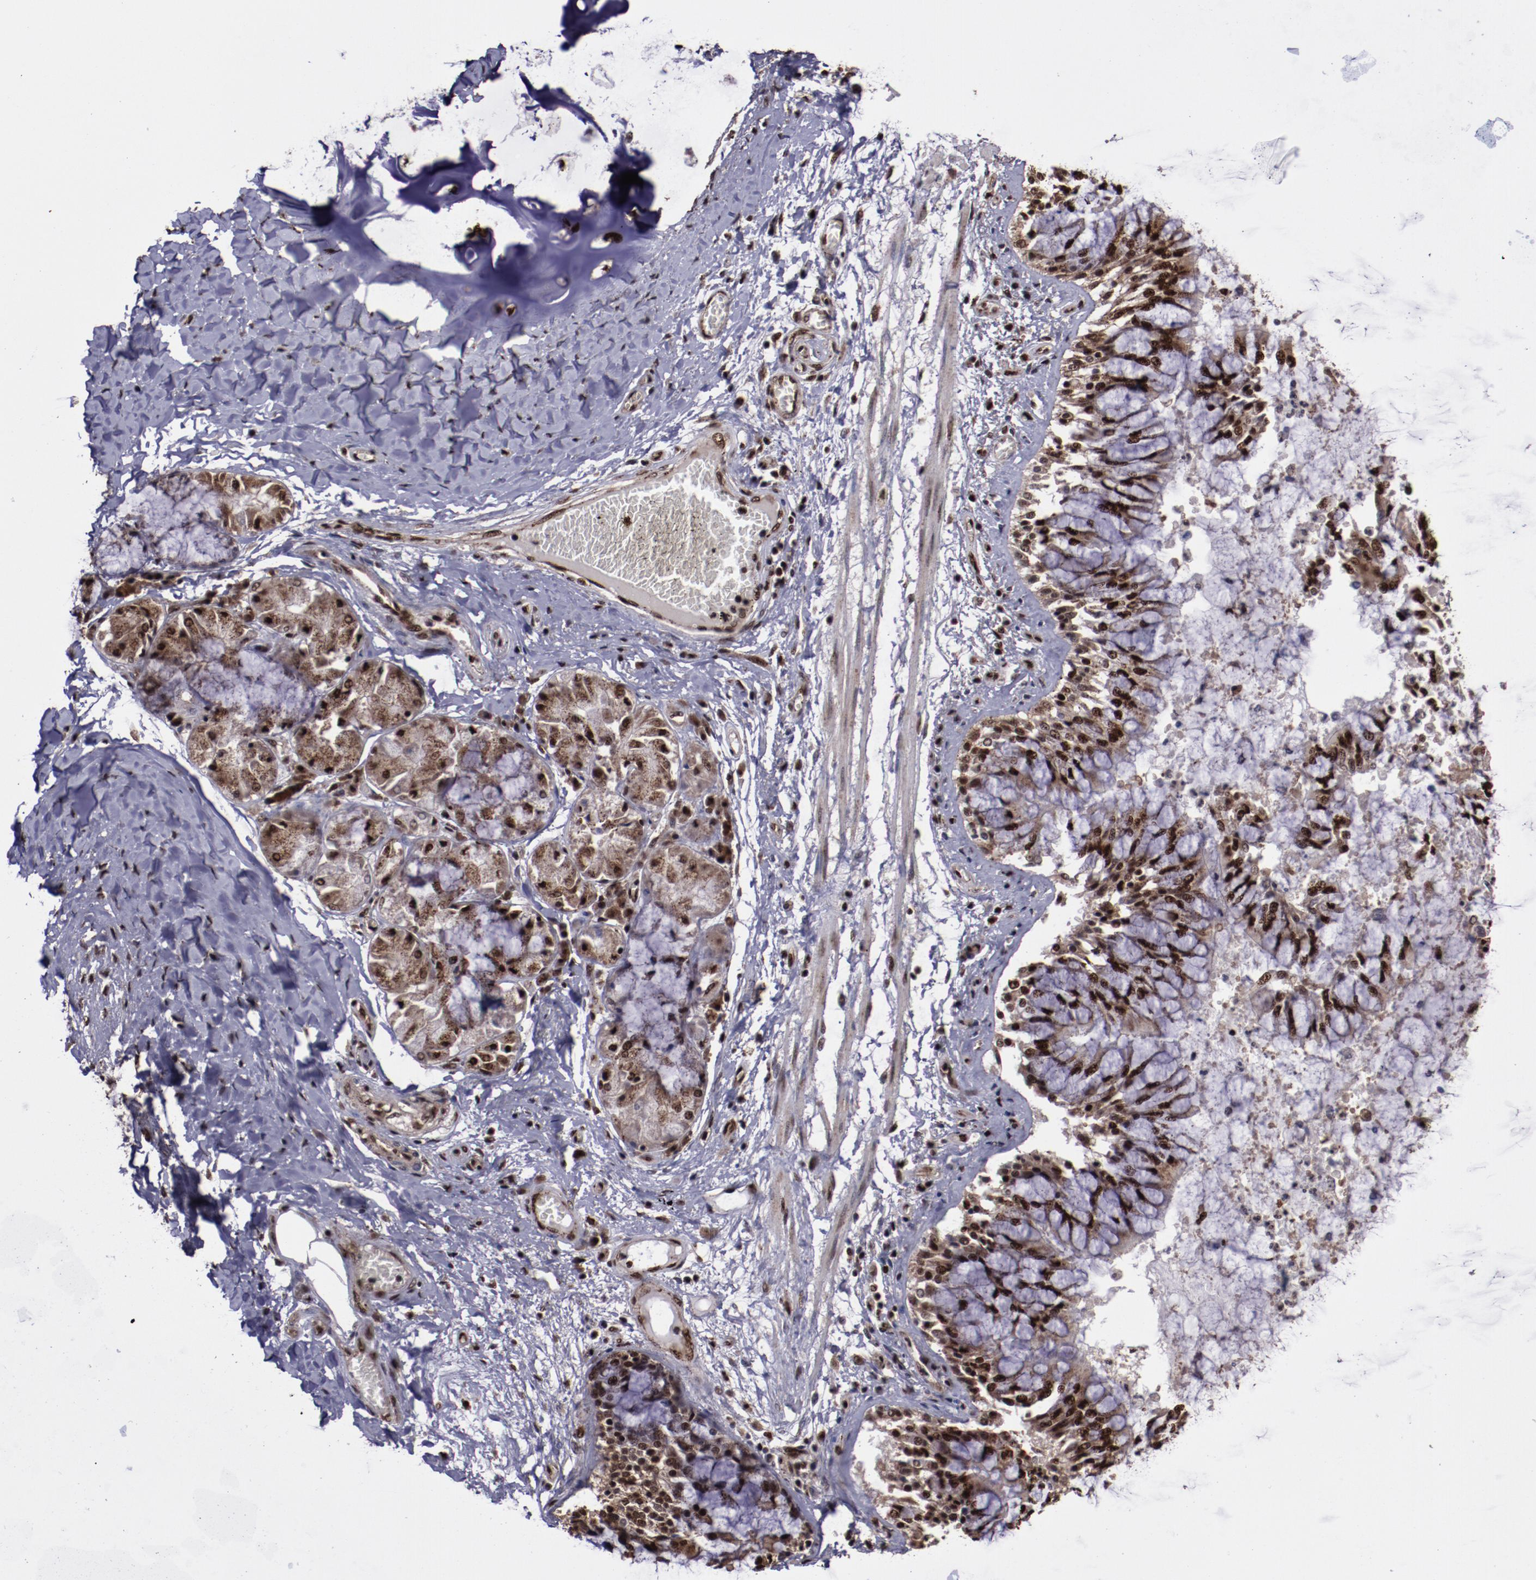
{"staining": {"intensity": "strong", "quantity": ">75%", "location": "nuclear"}, "tissue": "bronchus", "cell_type": "Respiratory epithelial cells", "image_type": "normal", "snomed": [{"axis": "morphology", "description": "Normal tissue, NOS"}, {"axis": "topography", "description": "Cartilage tissue"}, {"axis": "topography", "description": "Bronchus"}, {"axis": "topography", "description": "Lung"}], "caption": "Respiratory epithelial cells show high levels of strong nuclear expression in about >75% of cells in unremarkable human bronchus. (DAB (3,3'-diaminobenzidine) IHC with brightfield microscopy, high magnification).", "gene": "SNW1", "patient": {"sex": "female", "age": 49}}